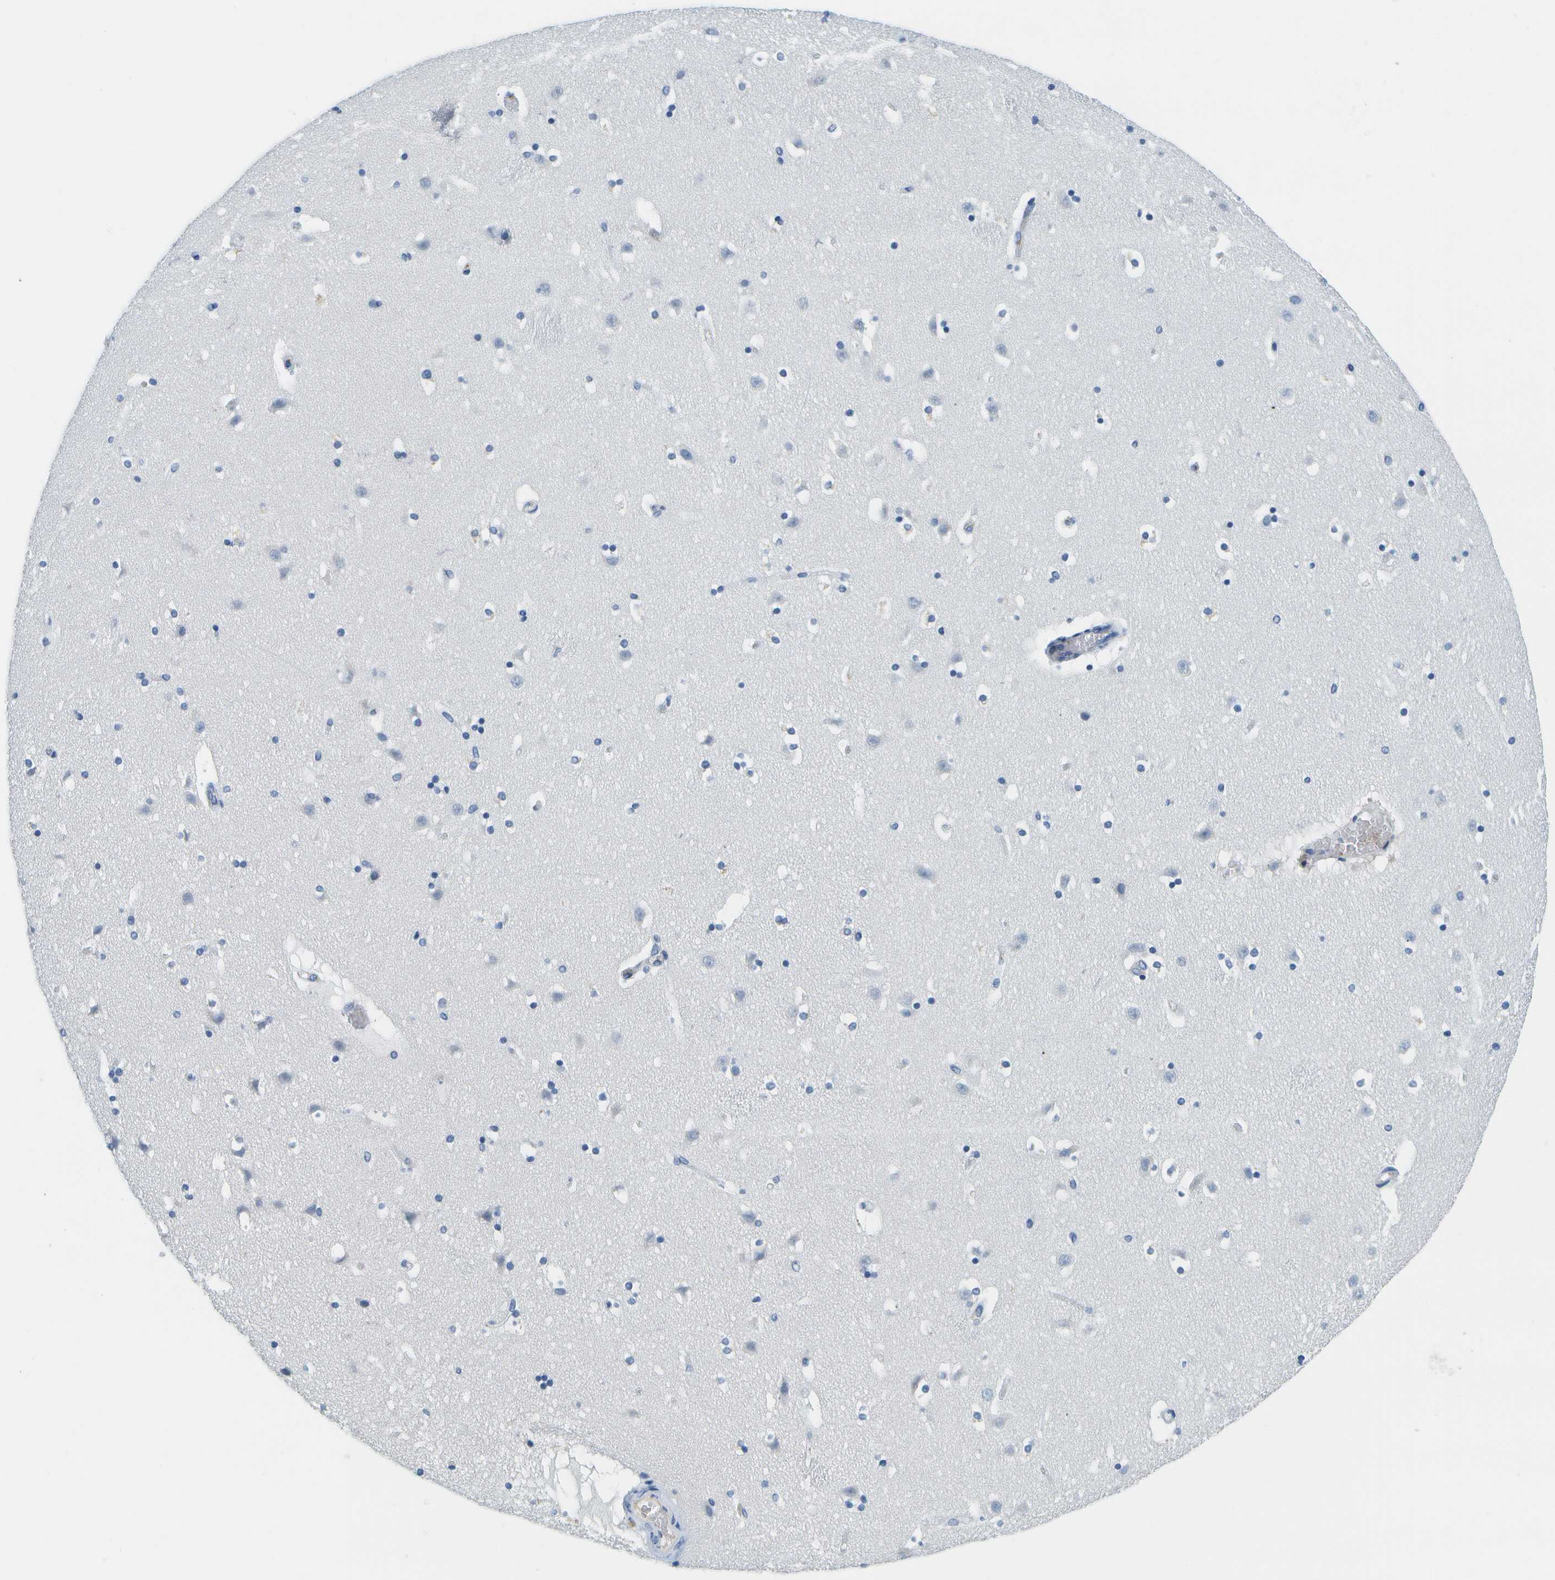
{"staining": {"intensity": "negative", "quantity": "none", "location": "none"}, "tissue": "caudate", "cell_type": "Glial cells", "image_type": "normal", "snomed": [{"axis": "morphology", "description": "Normal tissue, NOS"}, {"axis": "topography", "description": "Lateral ventricle wall"}], "caption": "Protein analysis of unremarkable caudate demonstrates no significant staining in glial cells. Brightfield microscopy of immunohistochemistry stained with DAB (brown) and hematoxylin (blue), captured at high magnification.", "gene": "SERPINA1", "patient": {"sex": "male", "age": 45}}